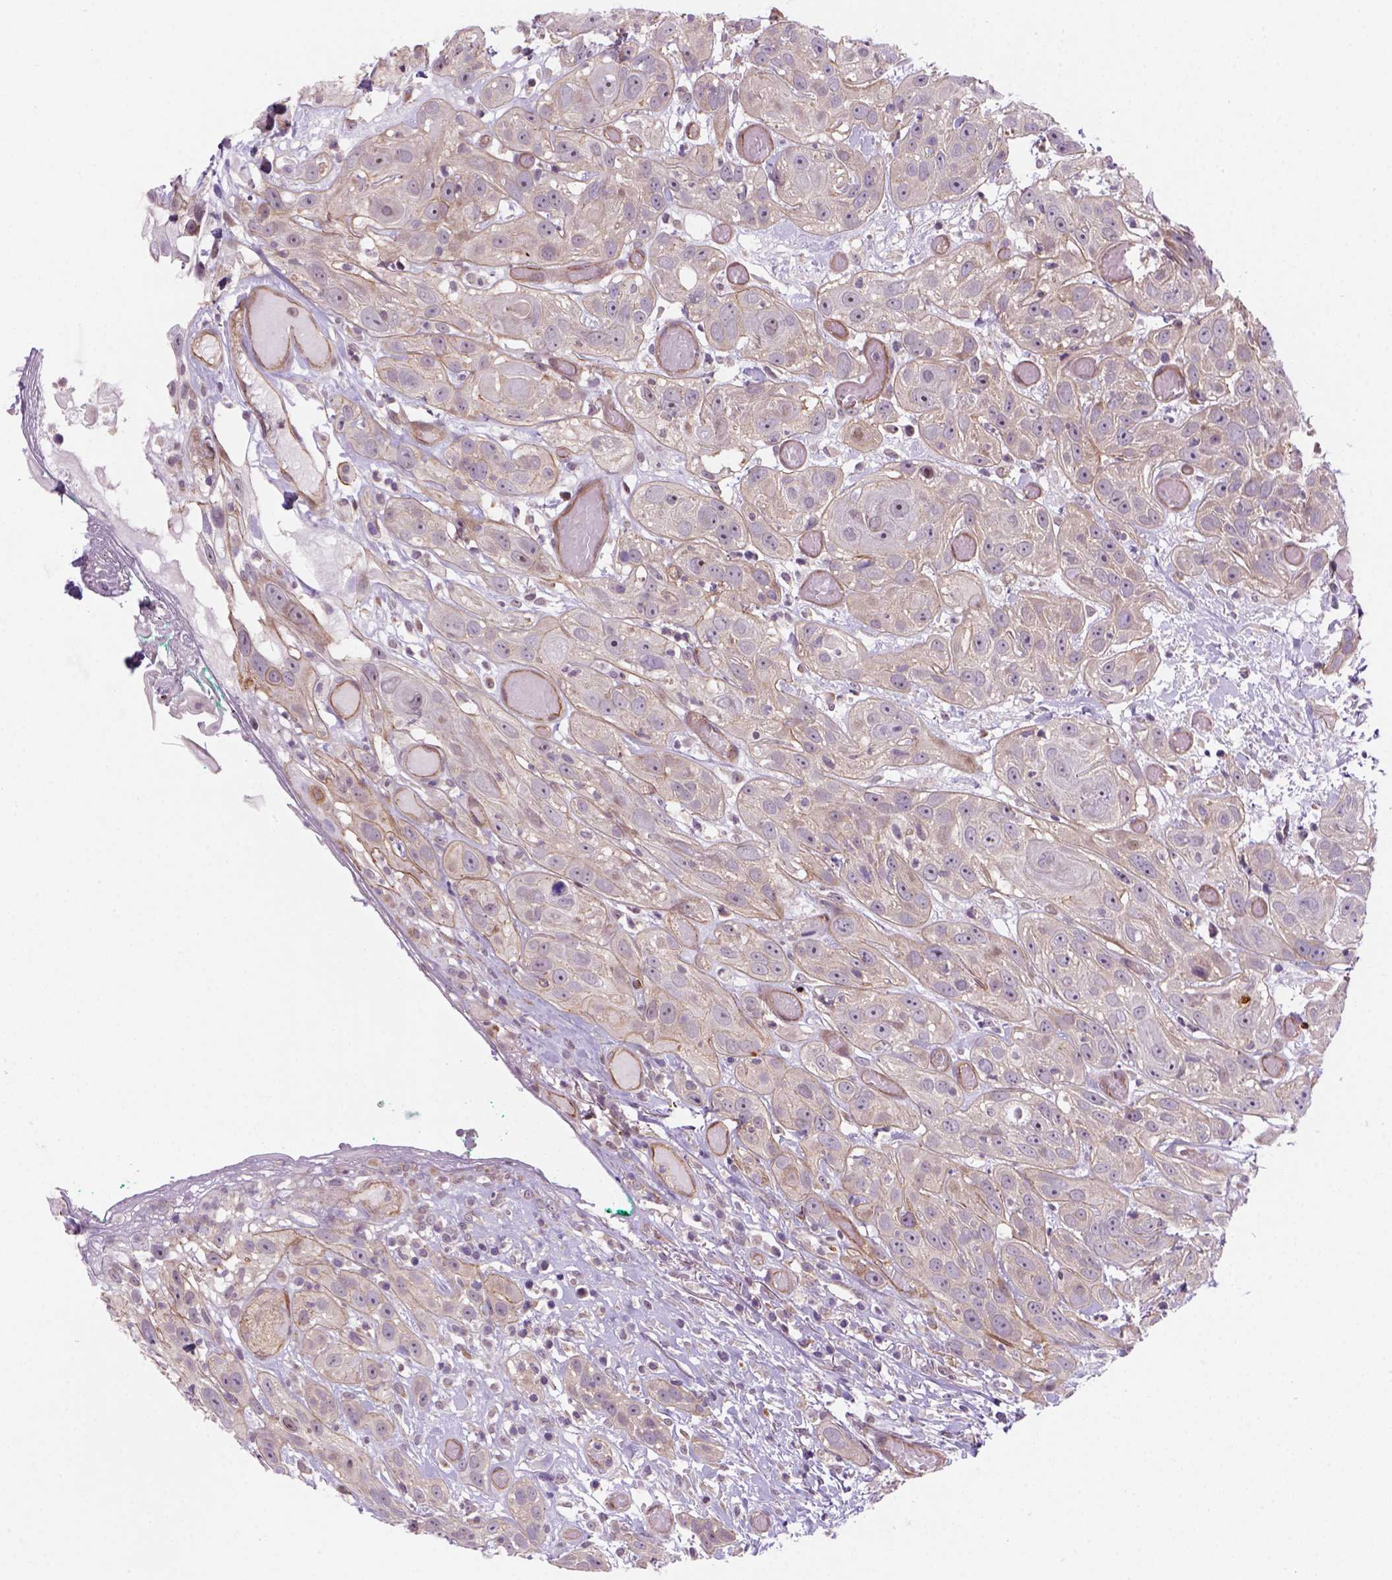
{"staining": {"intensity": "negative", "quantity": "none", "location": "none"}, "tissue": "head and neck cancer", "cell_type": "Tumor cells", "image_type": "cancer", "snomed": [{"axis": "morphology", "description": "Normal tissue, NOS"}, {"axis": "morphology", "description": "Squamous cell carcinoma, NOS"}, {"axis": "topography", "description": "Oral tissue"}, {"axis": "topography", "description": "Salivary gland"}, {"axis": "topography", "description": "Head-Neck"}], "caption": "Immunohistochemistry (IHC) image of squamous cell carcinoma (head and neck) stained for a protein (brown), which demonstrates no expression in tumor cells.", "gene": "VSTM5", "patient": {"sex": "female", "age": 62}}